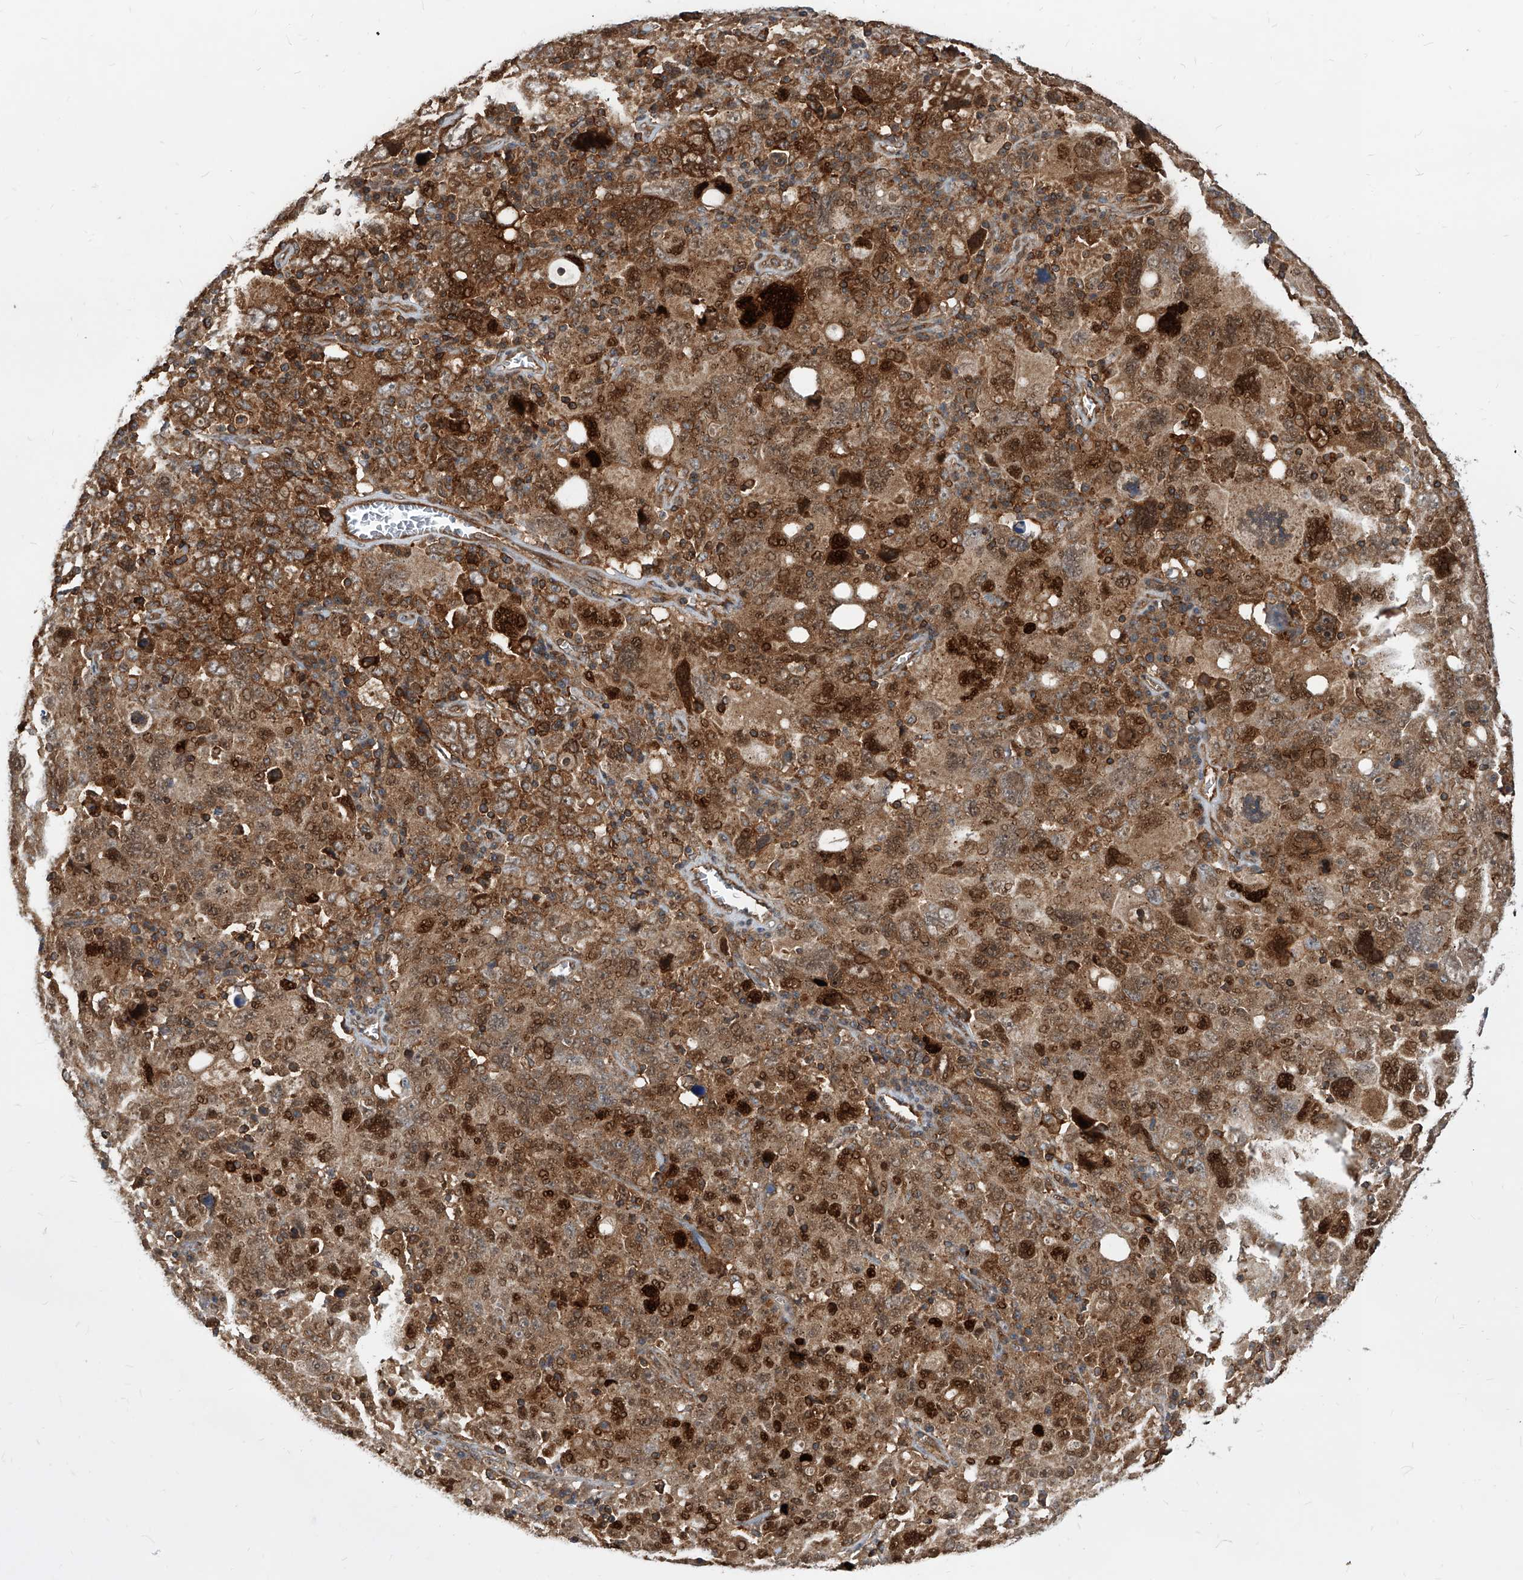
{"staining": {"intensity": "strong", "quantity": ">75%", "location": "cytoplasmic/membranous,nuclear"}, "tissue": "ovarian cancer", "cell_type": "Tumor cells", "image_type": "cancer", "snomed": [{"axis": "morphology", "description": "Carcinoma, endometroid"}, {"axis": "topography", "description": "Ovary"}], "caption": "Immunohistochemical staining of ovarian cancer (endometroid carcinoma) reveals high levels of strong cytoplasmic/membranous and nuclear expression in approximately >75% of tumor cells.", "gene": "MAGED2", "patient": {"sex": "female", "age": 62}}